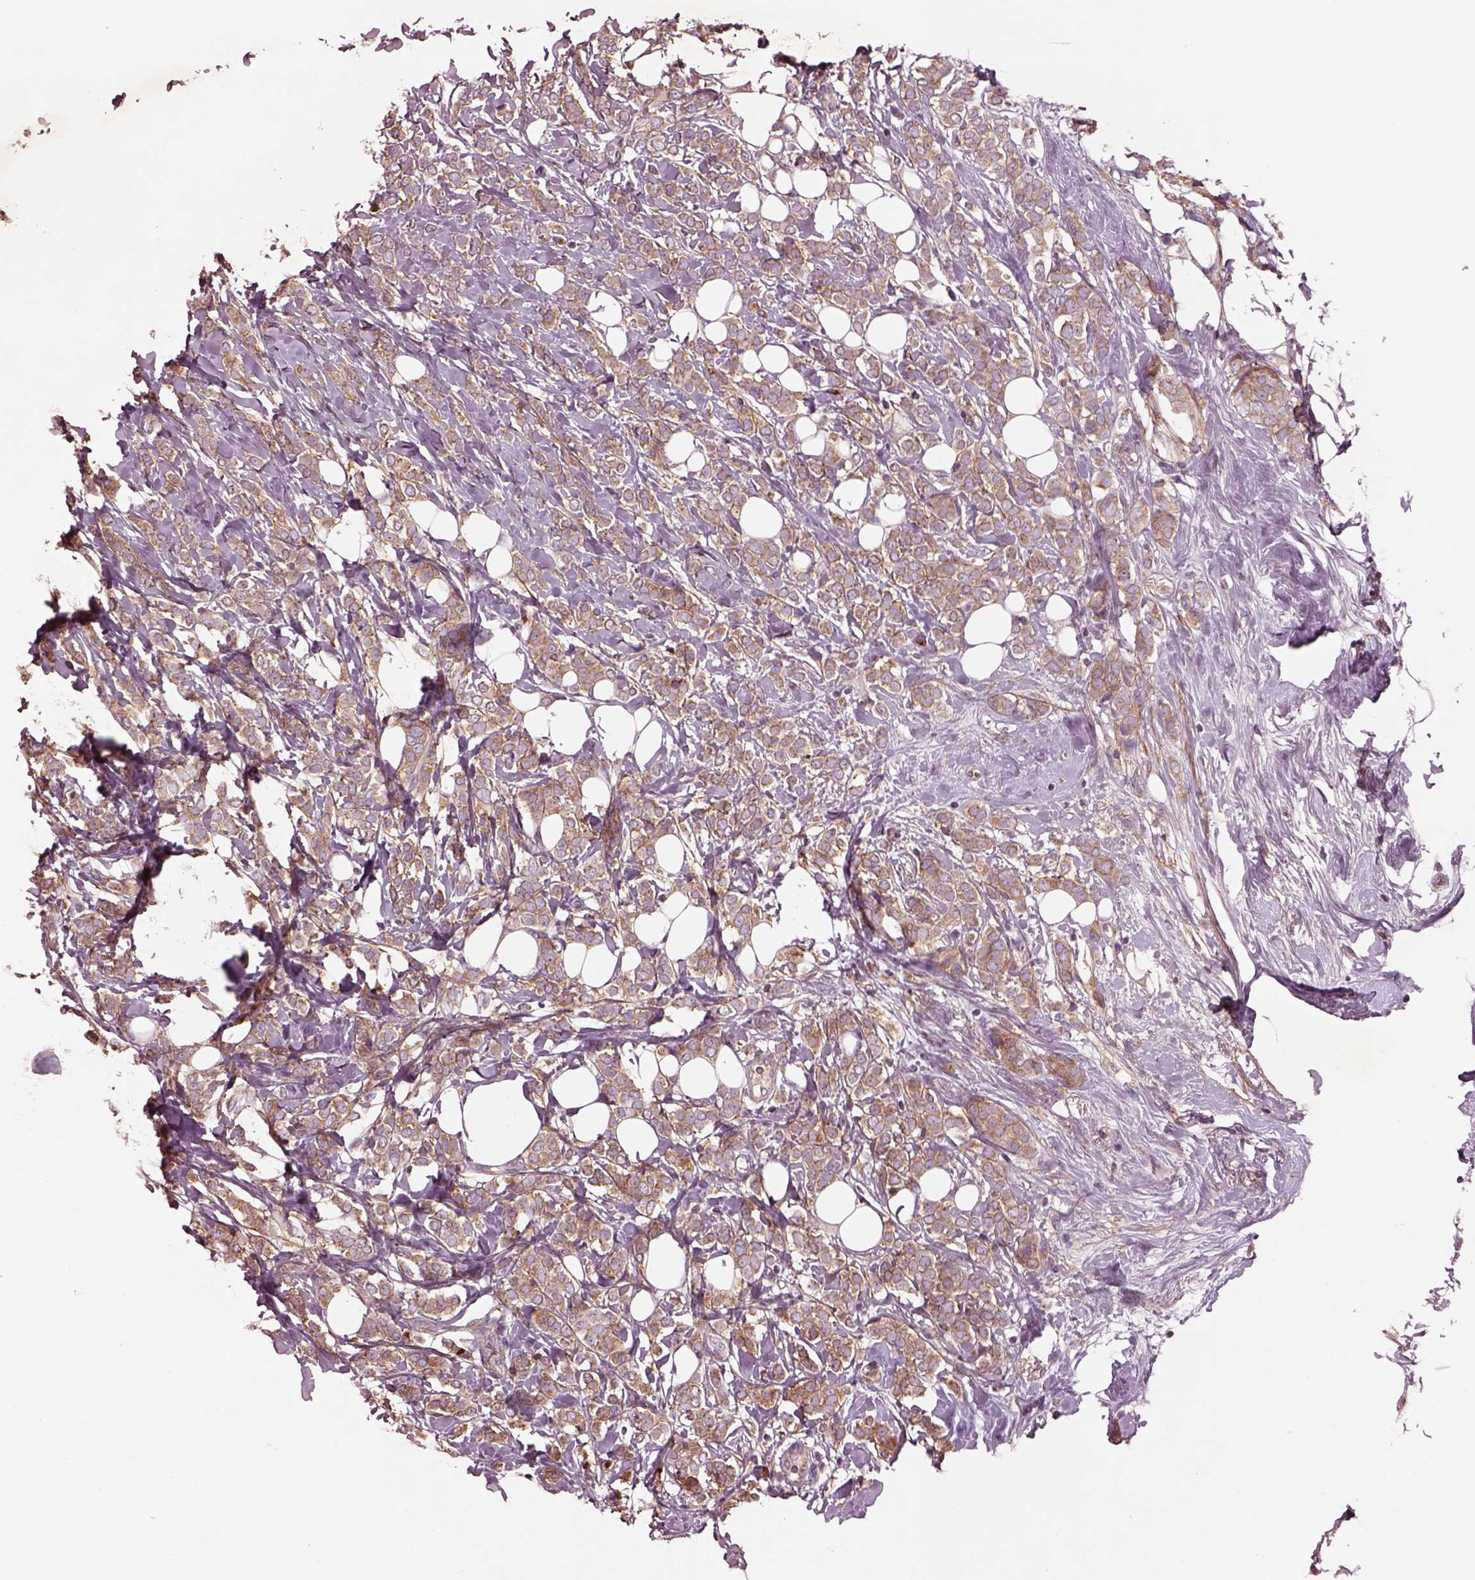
{"staining": {"intensity": "moderate", "quantity": ">75%", "location": "cytoplasmic/membranous"}, "tissue": "breast cancer", "cell_type": "Tumor cells", "image_type": "cancer", "snomed": [{"axis": "morphology", "description": "Lobular carcinoma"}, {"axis": "topography", "description": "Breast"}], "caption": "Human breast cancer stained for a protein (brown) displays moderate cytoplasmic/membranous positive staining in approximately >75% of tumor cells.", "gene": "SEC23A", "patient": {"sex": "female", "age": 49}}